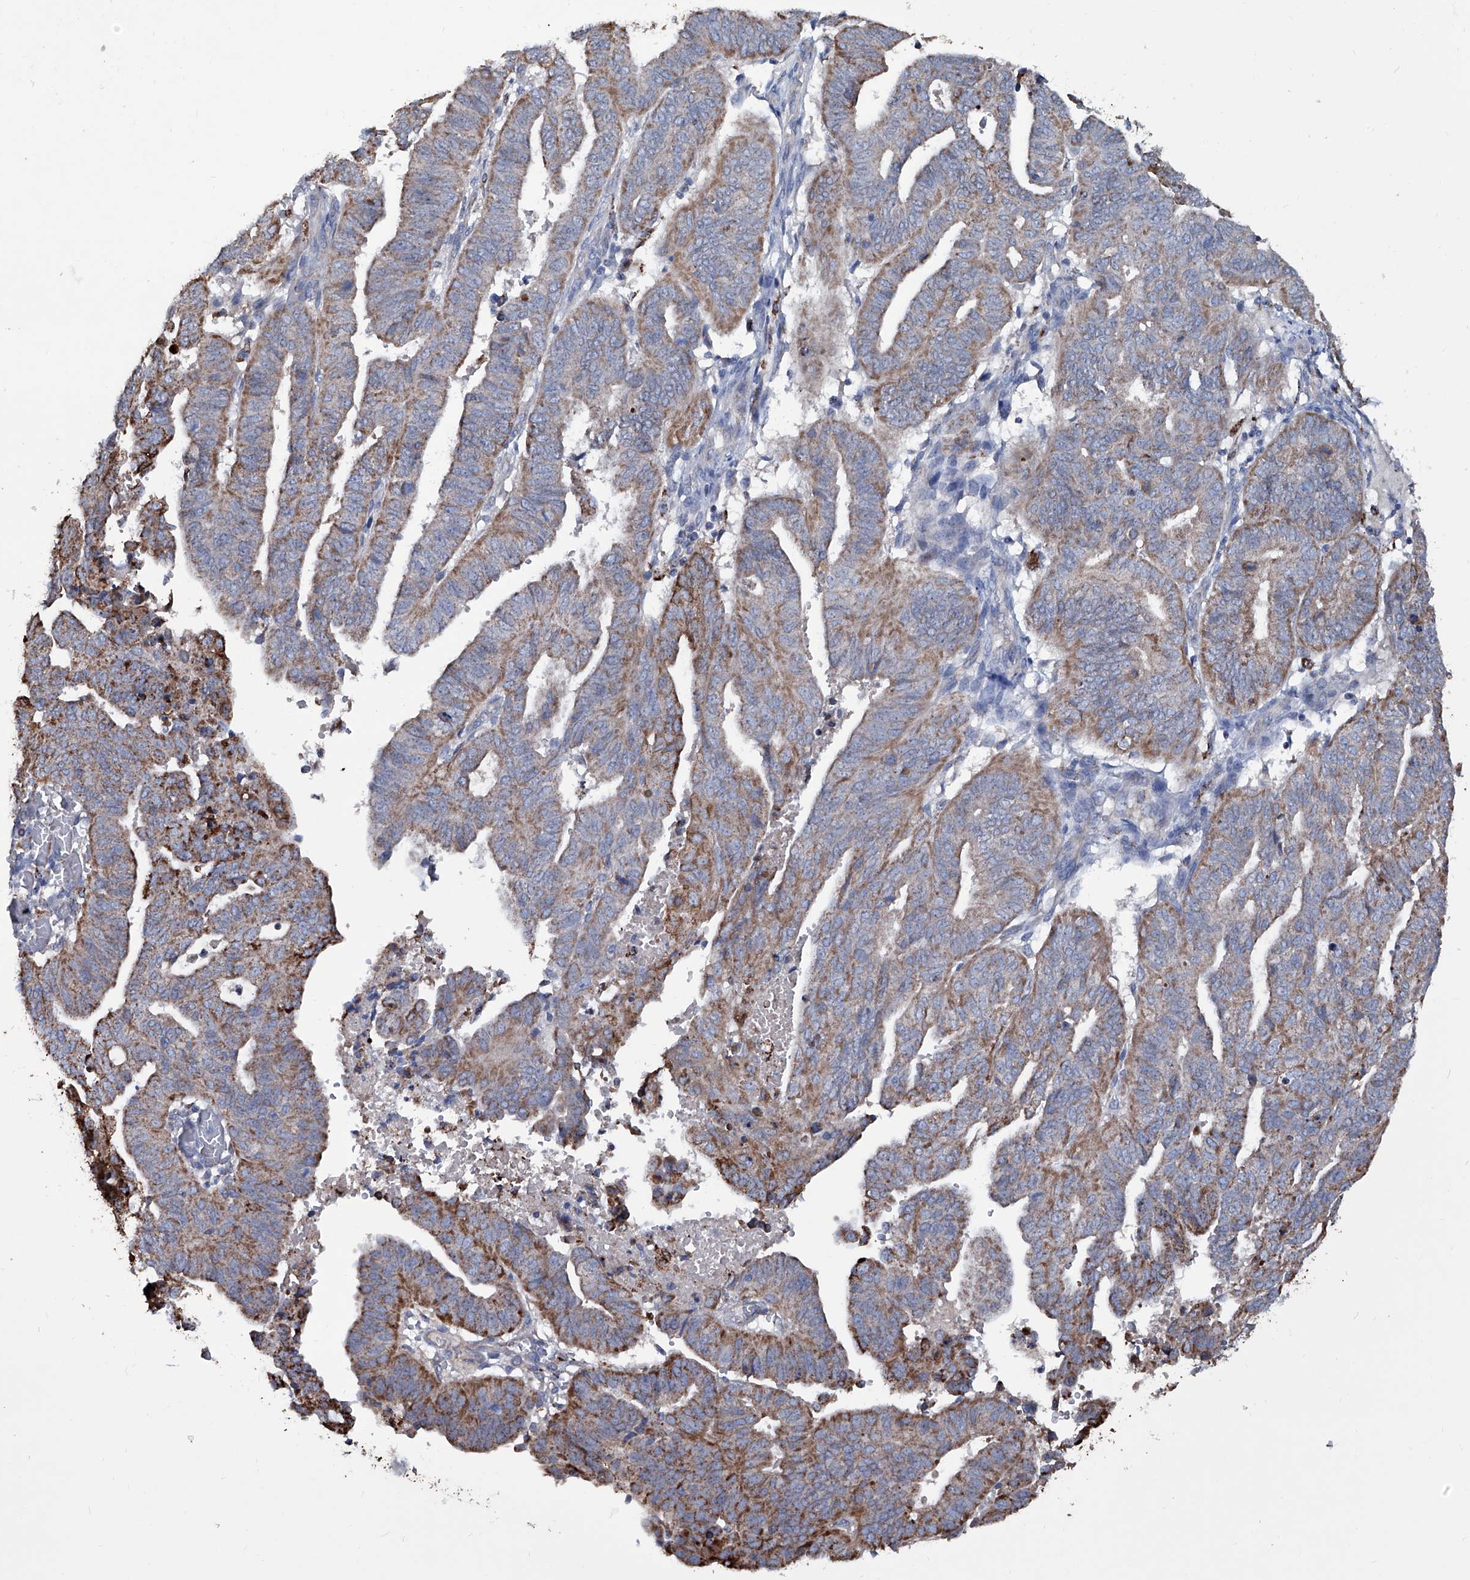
{"staining": {"intensity": "moderate", "quantity": ">75%", "location": "cytoplasmic/membranous"}, "tissue": "endometrial cancer", "cell_type": "Tumor cells", "image_type": "cancer", "snomed": [{"axis": "morphology", "description": "Adenocarcinoma, NOS"}, {"axis": "topography", "description": "Uterus"}], "caption": "IHC of endometrial cancer (adenocarcinoma) shows medium levels of moderate cytoplasmic/membranous staining in approximately >75% of tumor cells.", "gene": "NHS", "patient": {"sex": "female", "age": 77}}